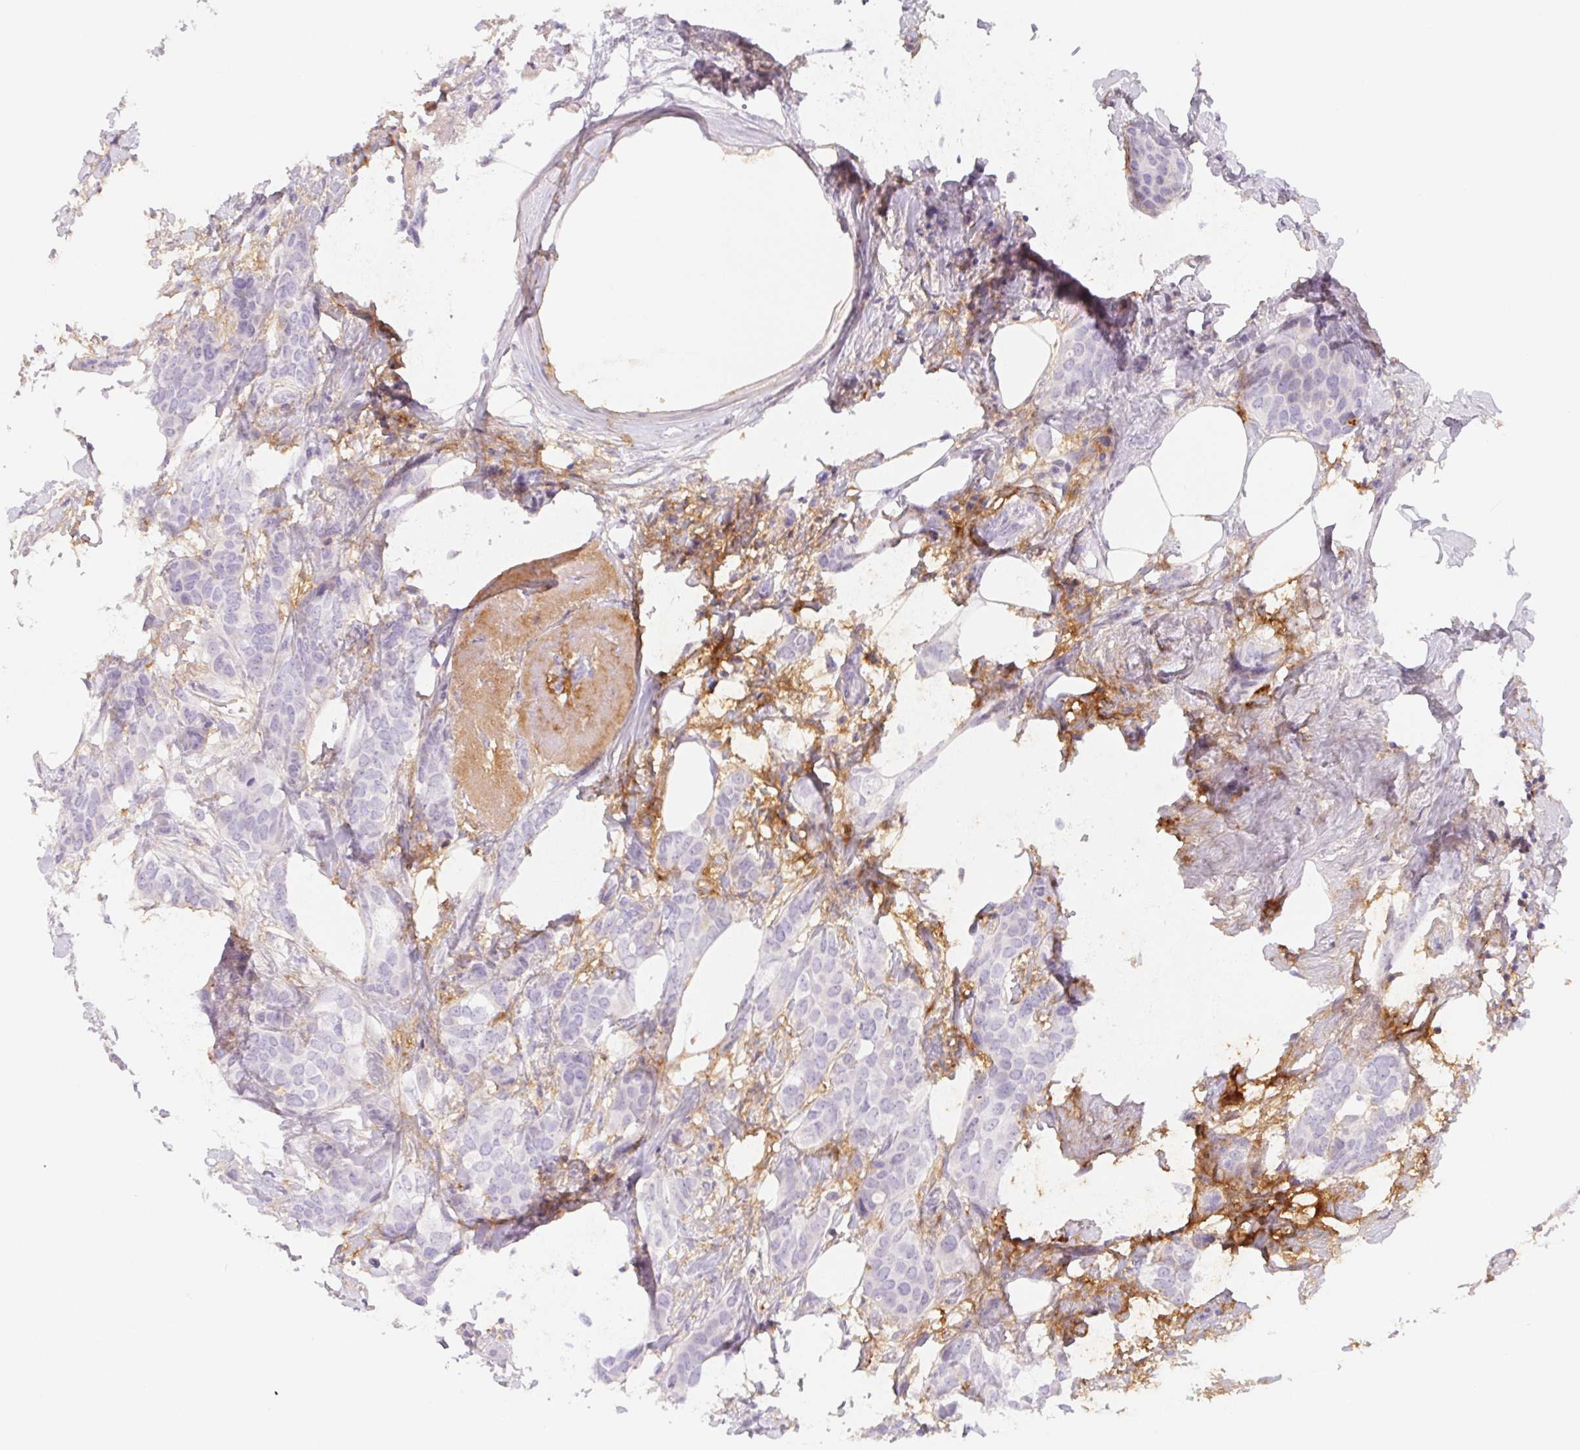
{"staining": {"intensity": "negative", "quantity": "none", "location": "none"}, "tissue": "breast cancer", "cell_type": "Tumor cells", "image_type": "cancer", "snomed": [{"axis": "morphology", "description": "Duct carcinoma"}, {"axis": "topography", "description": "Breast"}], "caption": "Protein analysis of breast infiltrating ductal carcinoma demonstrates no significant positivity in tumor cells.", "gene": "ITIH2", "patient": {"sex": "female", "age": 62}}